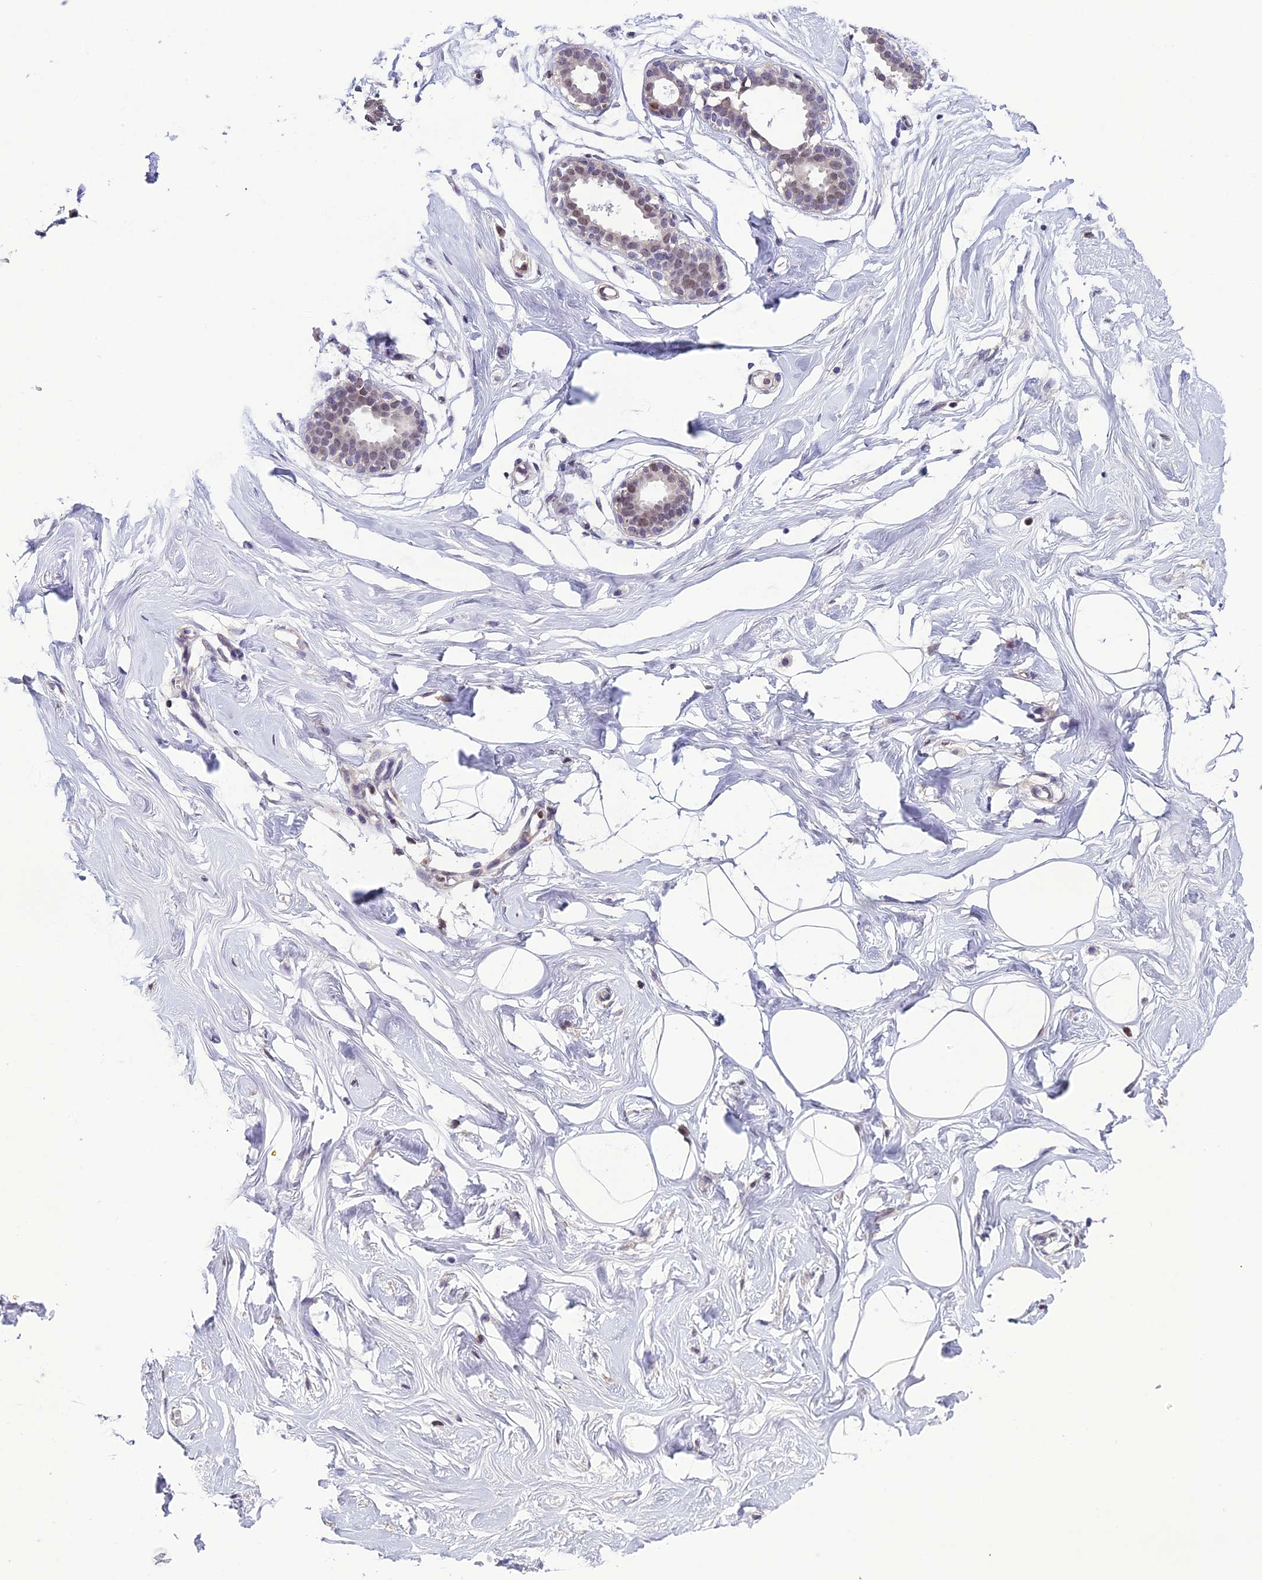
{"staining": {"intensity": "negative", "quantity": "none", "location": "none"}, "tissue": "breast", "cell_type": "Adipocytes", "image_type": "normal", "snomed": [{"axis": "morphology", "description": "Normal tissue, NOS"}, {"axis": "morphology", "description": "Adenoma, NOS"}, {"axis": "topography", "description": "Breast"}], "caption": "Immunohistochemical staining of unremarkable breast exhibits no significant staining in adipocytes.", "gene": "MIS12", "patient": {"sex": "female", "age": 23}}